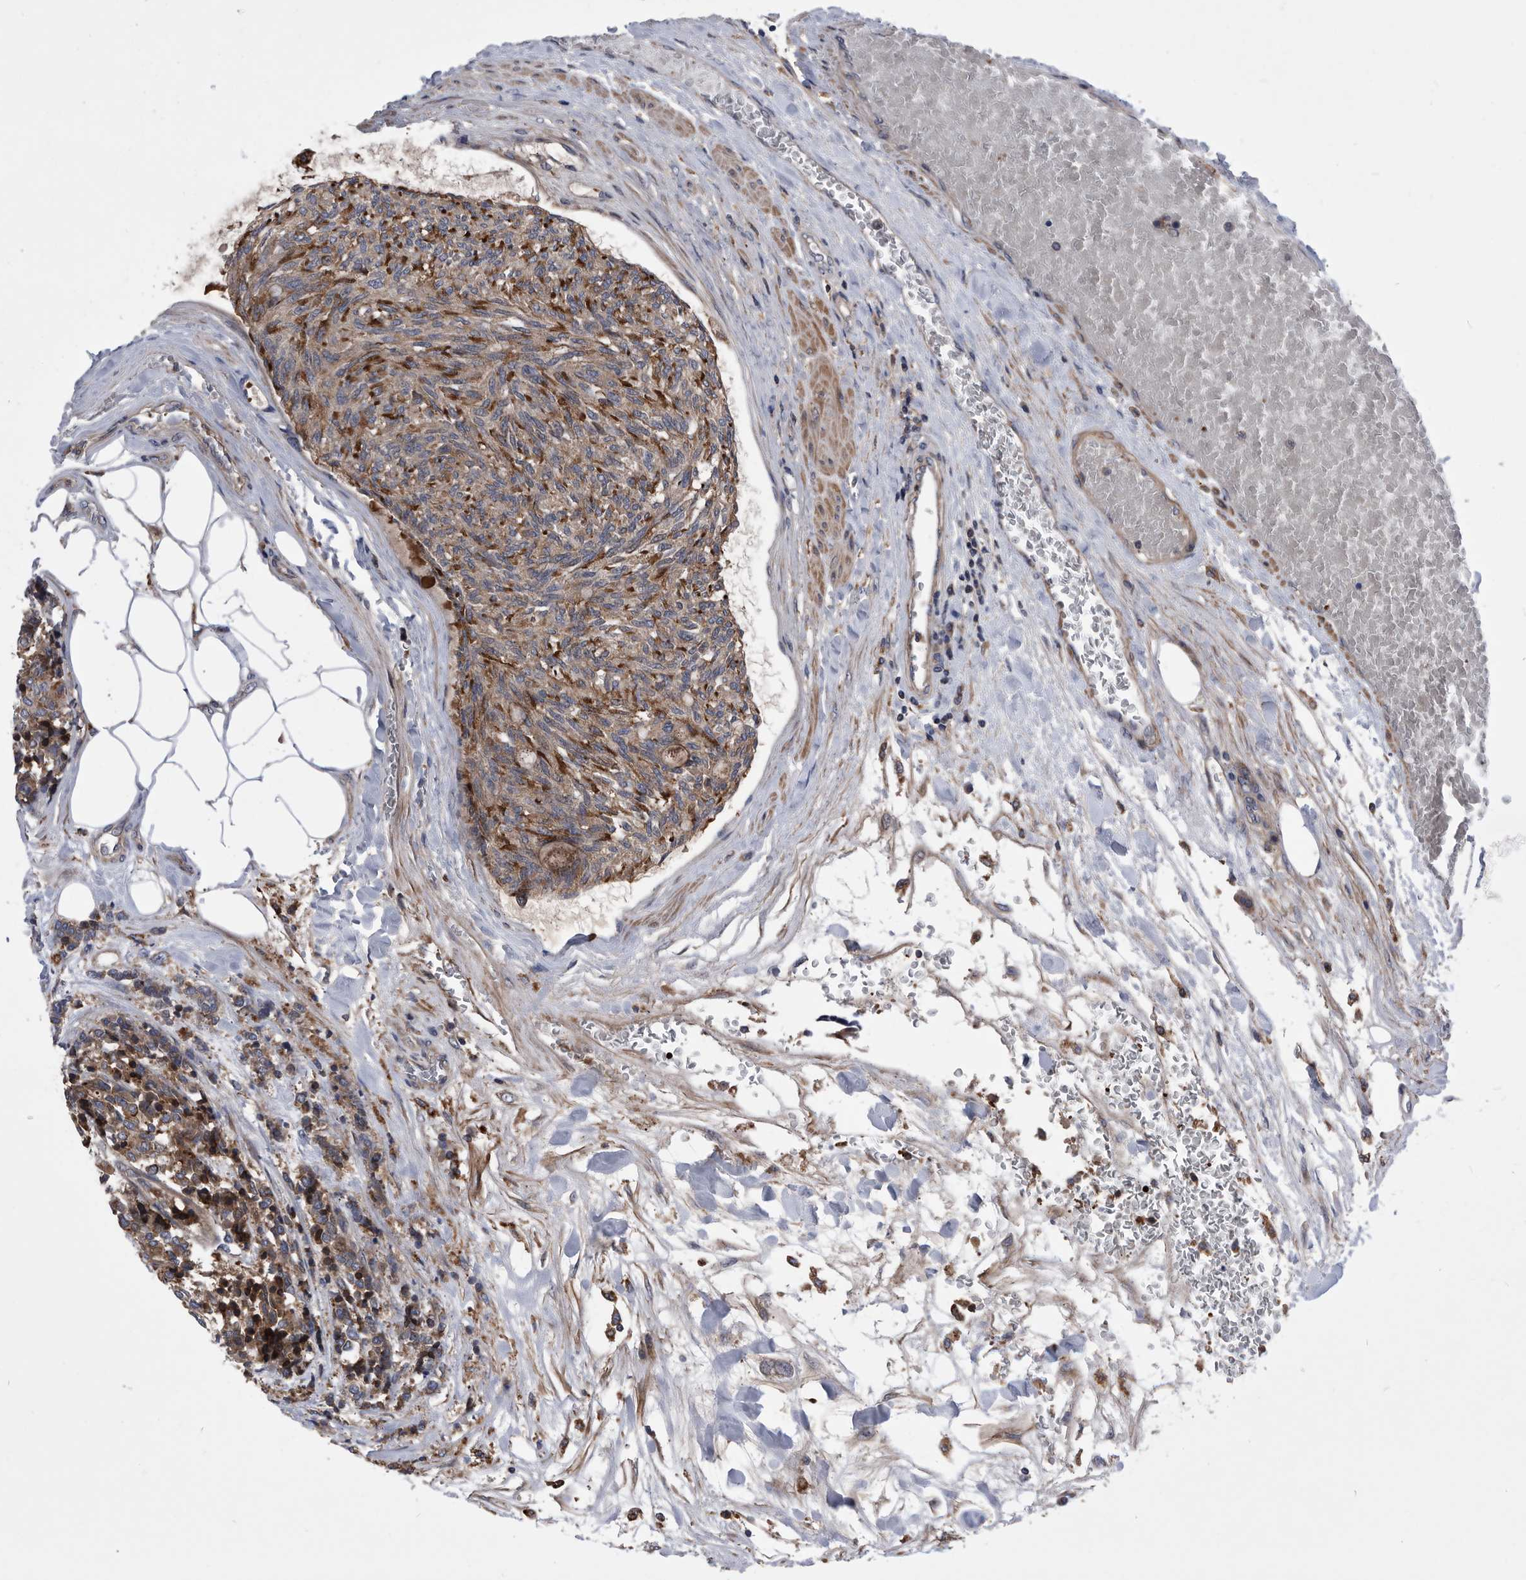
{"staining": {"intensity": "moderate", "quantity": ">75%", "location": "cytoplasmic/membranous"}, "tissue": "carcinoid", "cell_type": "Tumor cells", "image_type": "cancer", "snomed": [{"axis": "morphology", "description": "Carcinoid, malignant, NOS"}, {"axis": "topography", "description": "Pancreas"}], "caption": "Carcinoid (malignant) tissue displays moderate cytoplasmic/membranous positivity in approximately >75% of tumor cells (brown staining indicates protein expression, while blue staining denotes nuclei).", "gene": "BAIAP3", "patient": {"sex": "female", "age": 54}}